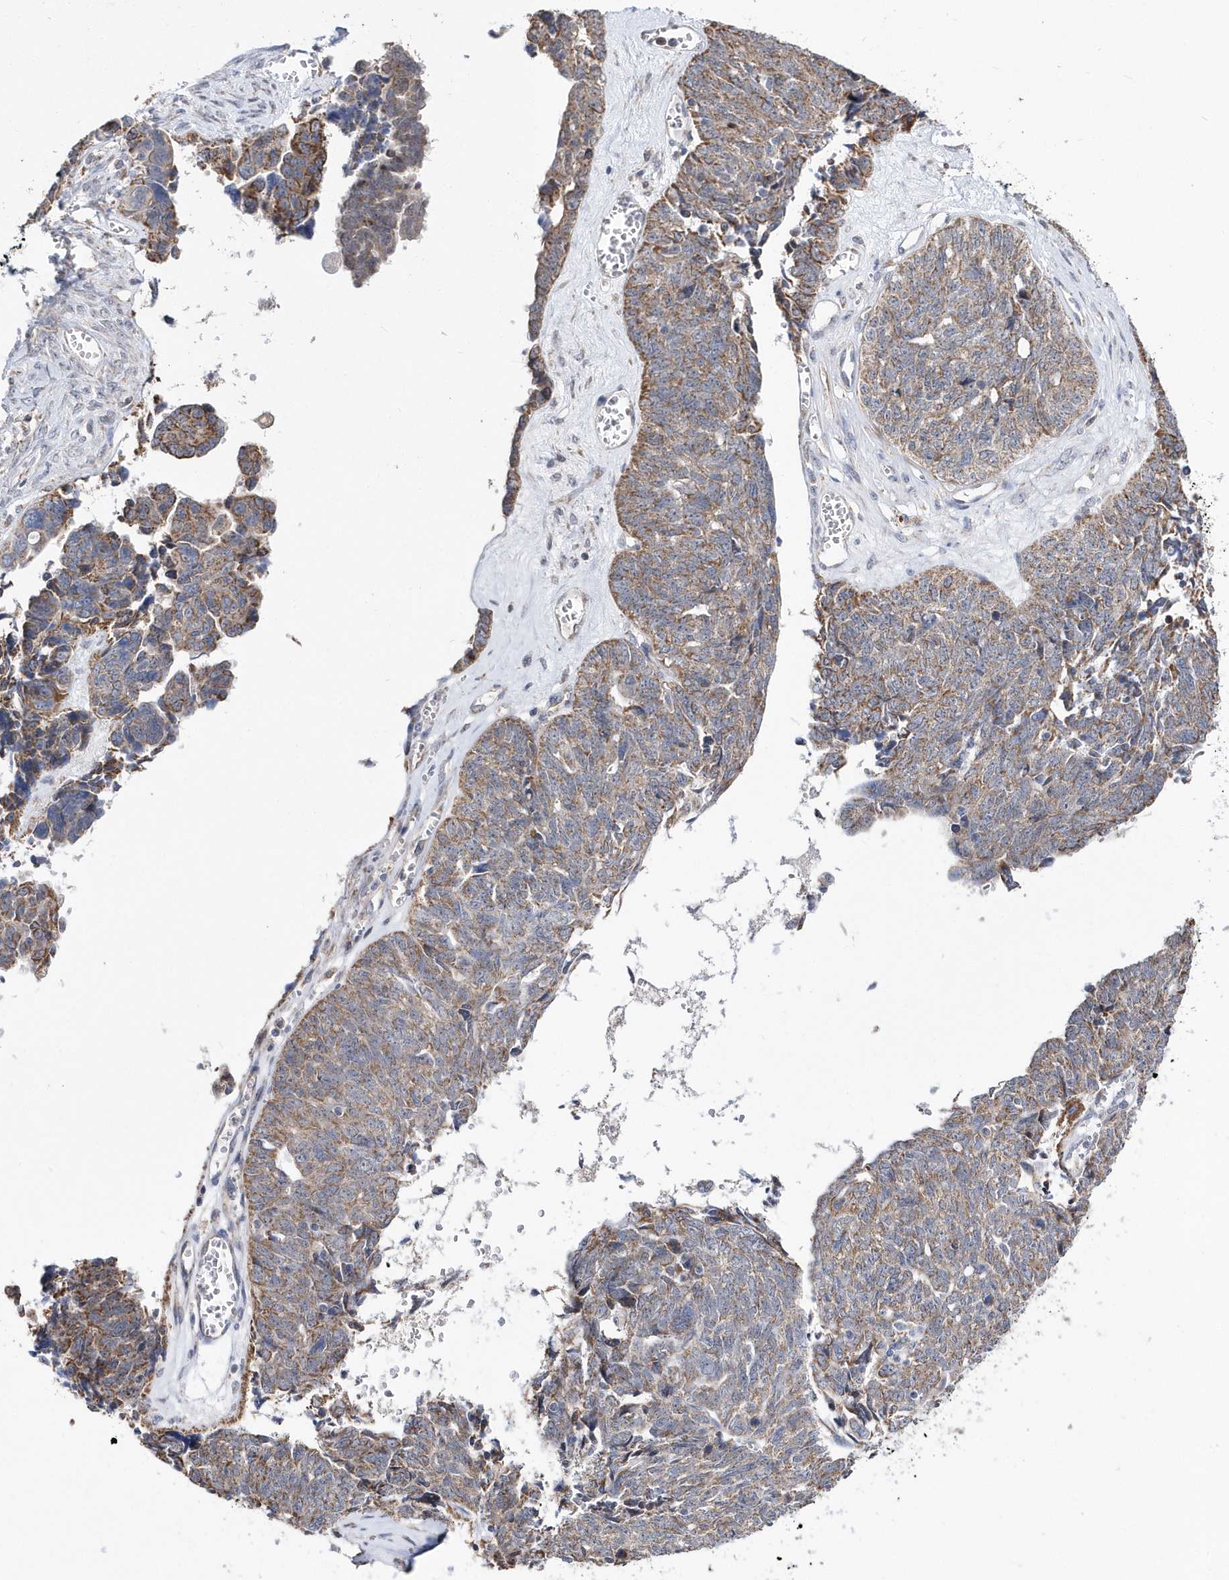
{"staining": {"intensity": "weak", "quantity": ">75%", "location": "cytoplasmic/membranous"}, "tissue": "ovarian cancer", "cell_type": "Tumor cells", "image_type": "cancer", "snomed": [{"axis": "morphology", "description": "Cystadenocarcinoma, serous, NOS"}, {"axis": "topography", "description": "Ovary"}], "caption": "The immunohistochemical stain highlights weak cytoplasmic/membranous staining in tumor cells of ovarian serous cystadenocarcinoma tissue.", "gene": "SPATA5", "patient": {"sex": "female", "age": 79}}